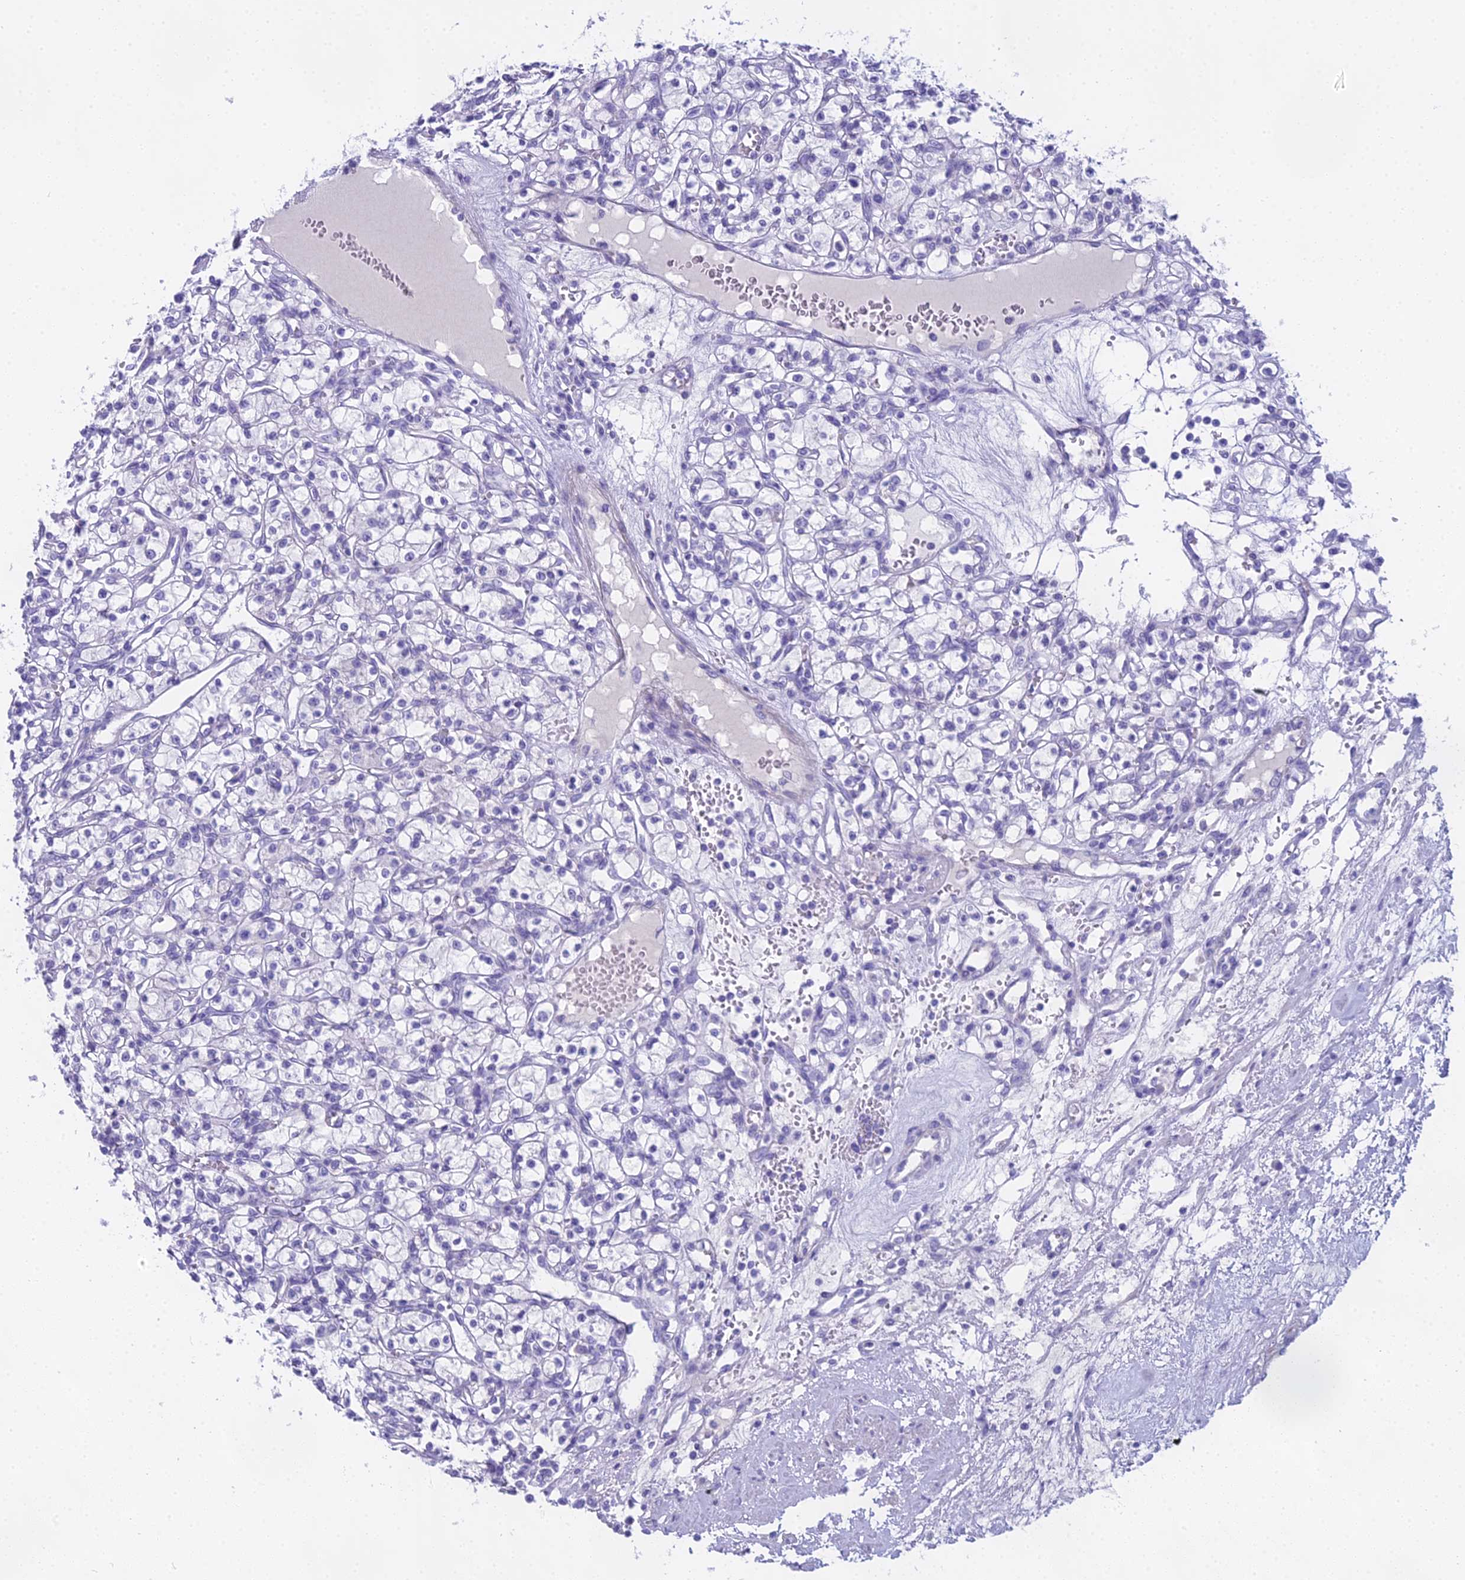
{"staining": {"intensity": "negative", "quantity": "none", "location": "none"}, "tissue": "renal cancer", "cell_type": "Tumor cells", "image_type": "cancer", "snomed": [{"axis": "morphology", "description": "Adenocarcinoma, NOS"}, {"axis": "topography", "description": "Kidney"}], "caption": "Tumor cells are negative for brown protein staining in renal cancer.", "gene": "UNC80", "patient": {"sex": "female", "age": 59}}